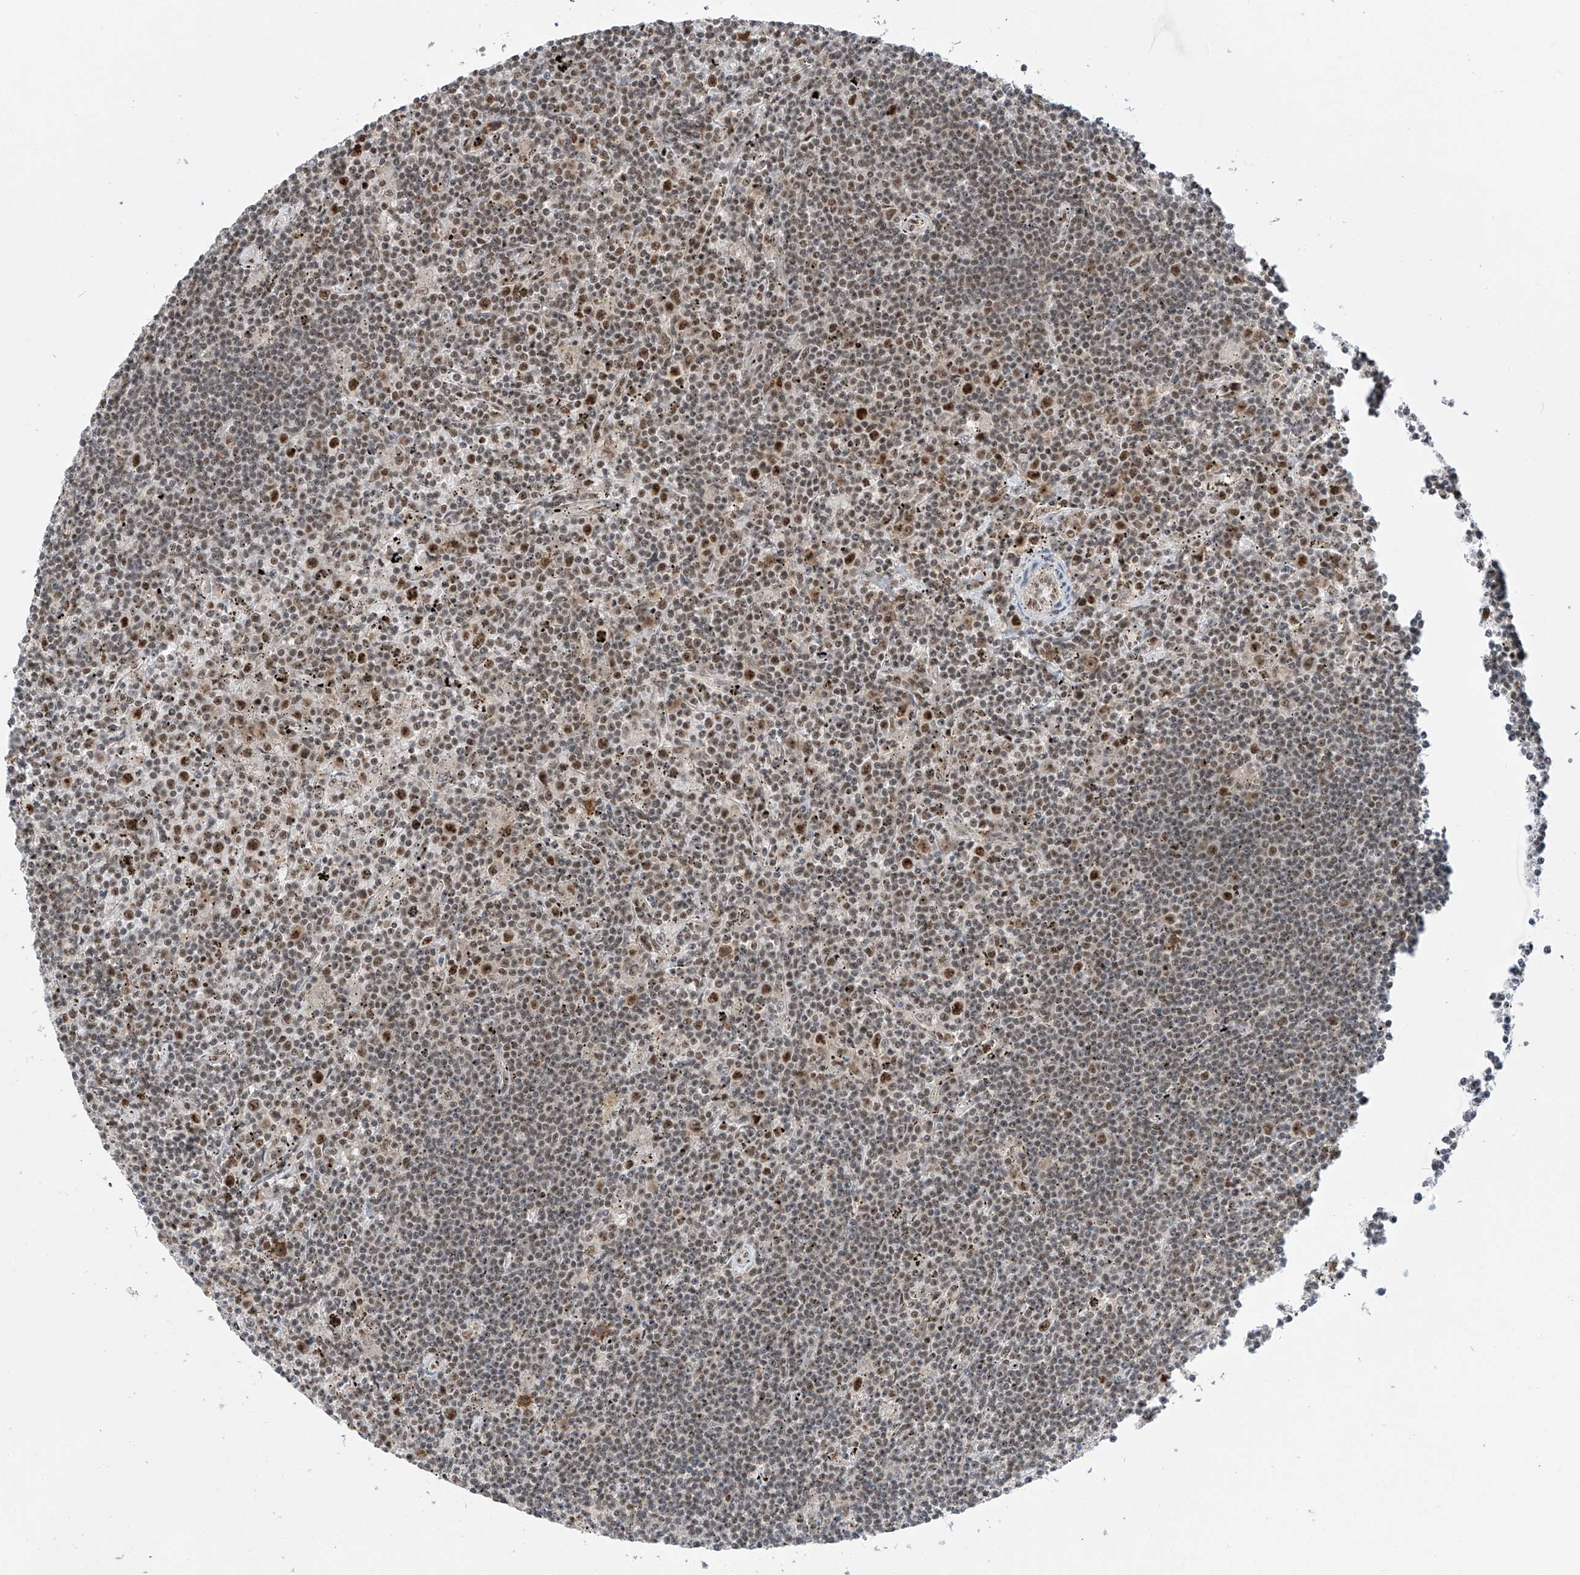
{"staining": {"intensity": "moderate", "quantity": ">75%", "location": "nuclear"}, "tissue": "lymphoma", "cell_type": "Tumor cells", "image_type": "cancer", "snomed": [{"axis": "morphology", "description": "Malignant lymphoma, non-Hodgkin's type, Low grade"}, {"axis": "topography", "description": "Spleen"}], "caption": "Immunohistochemical staining of lymphoma demonstrates medium levels of moderate nuclear expression in about >75% of tumor cells.", "gene": "RPAIN", "patient": {"sex": "male", "age": 76}}